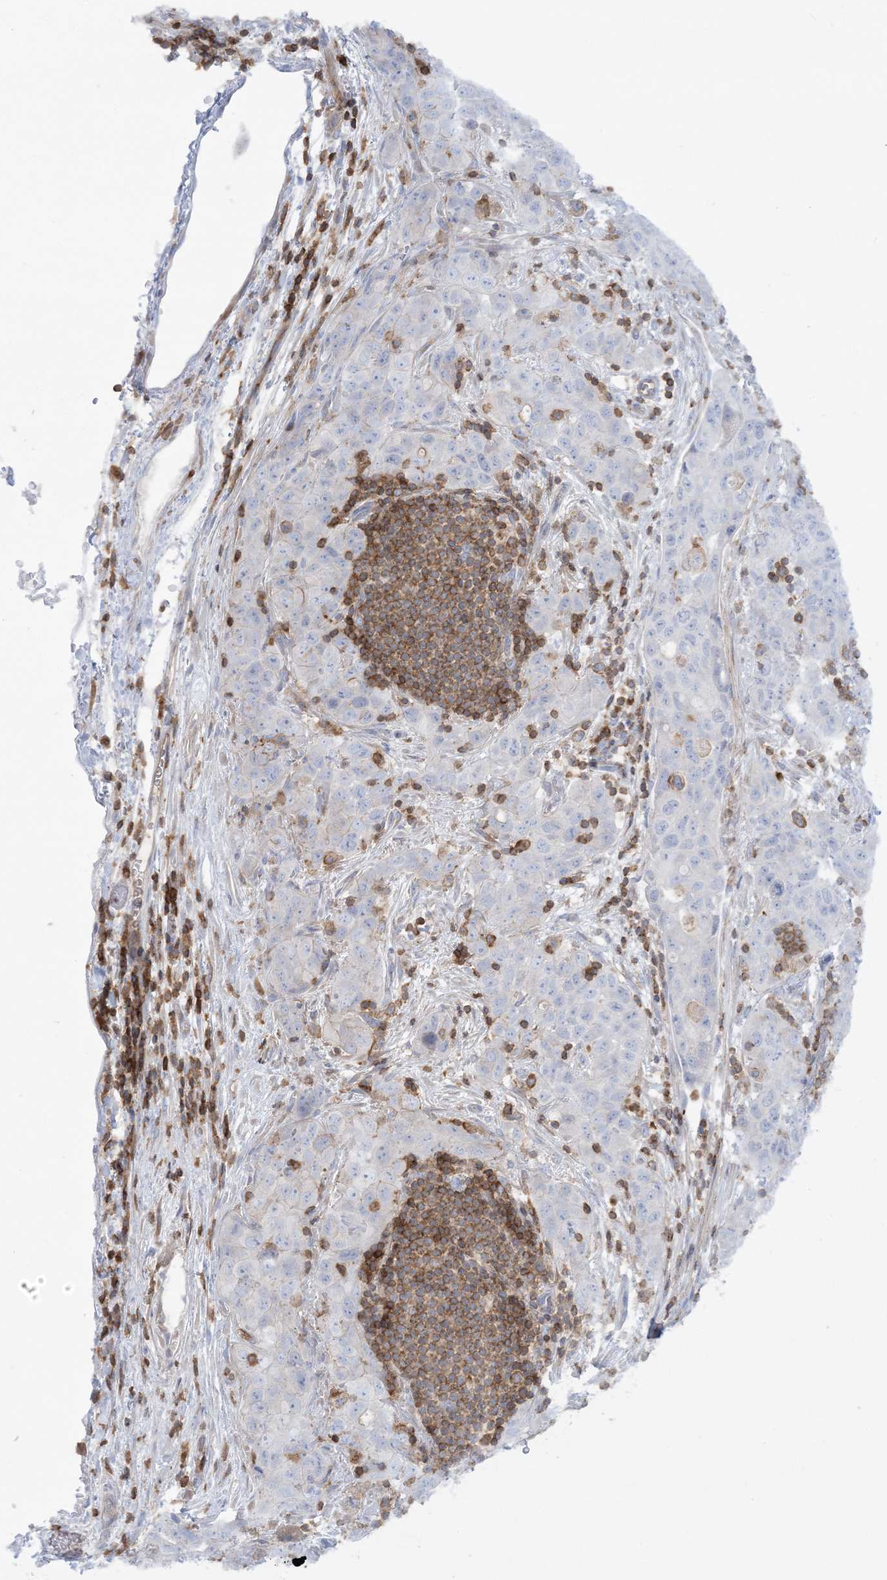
{"staining": {"intensity": "negative", "quantity": "none", "location": "none"}, "tissue": "stomach cancer", "cell_type": "Tumor cells", "image_type": "cancer", "snomed": [{"axis": "morphology", "description": "Normal tissue, NOS"}, {"axis": "morphology", "description": "Adenocarcinoma, NOS"}, {"axis": "topography", "description": "Lymph node"}, {"axis": "topography", "description": "Stomach"}], "caption": "This is a micrograph of immunohistochemistry (IHC) staining of stomach cancer, which shows no expression in tumor cells. (DAB immunohistochemistry (IHC), high magnification).", "gene": "ARHGAP30", "patient": {"sex": "male", "age": 48}}